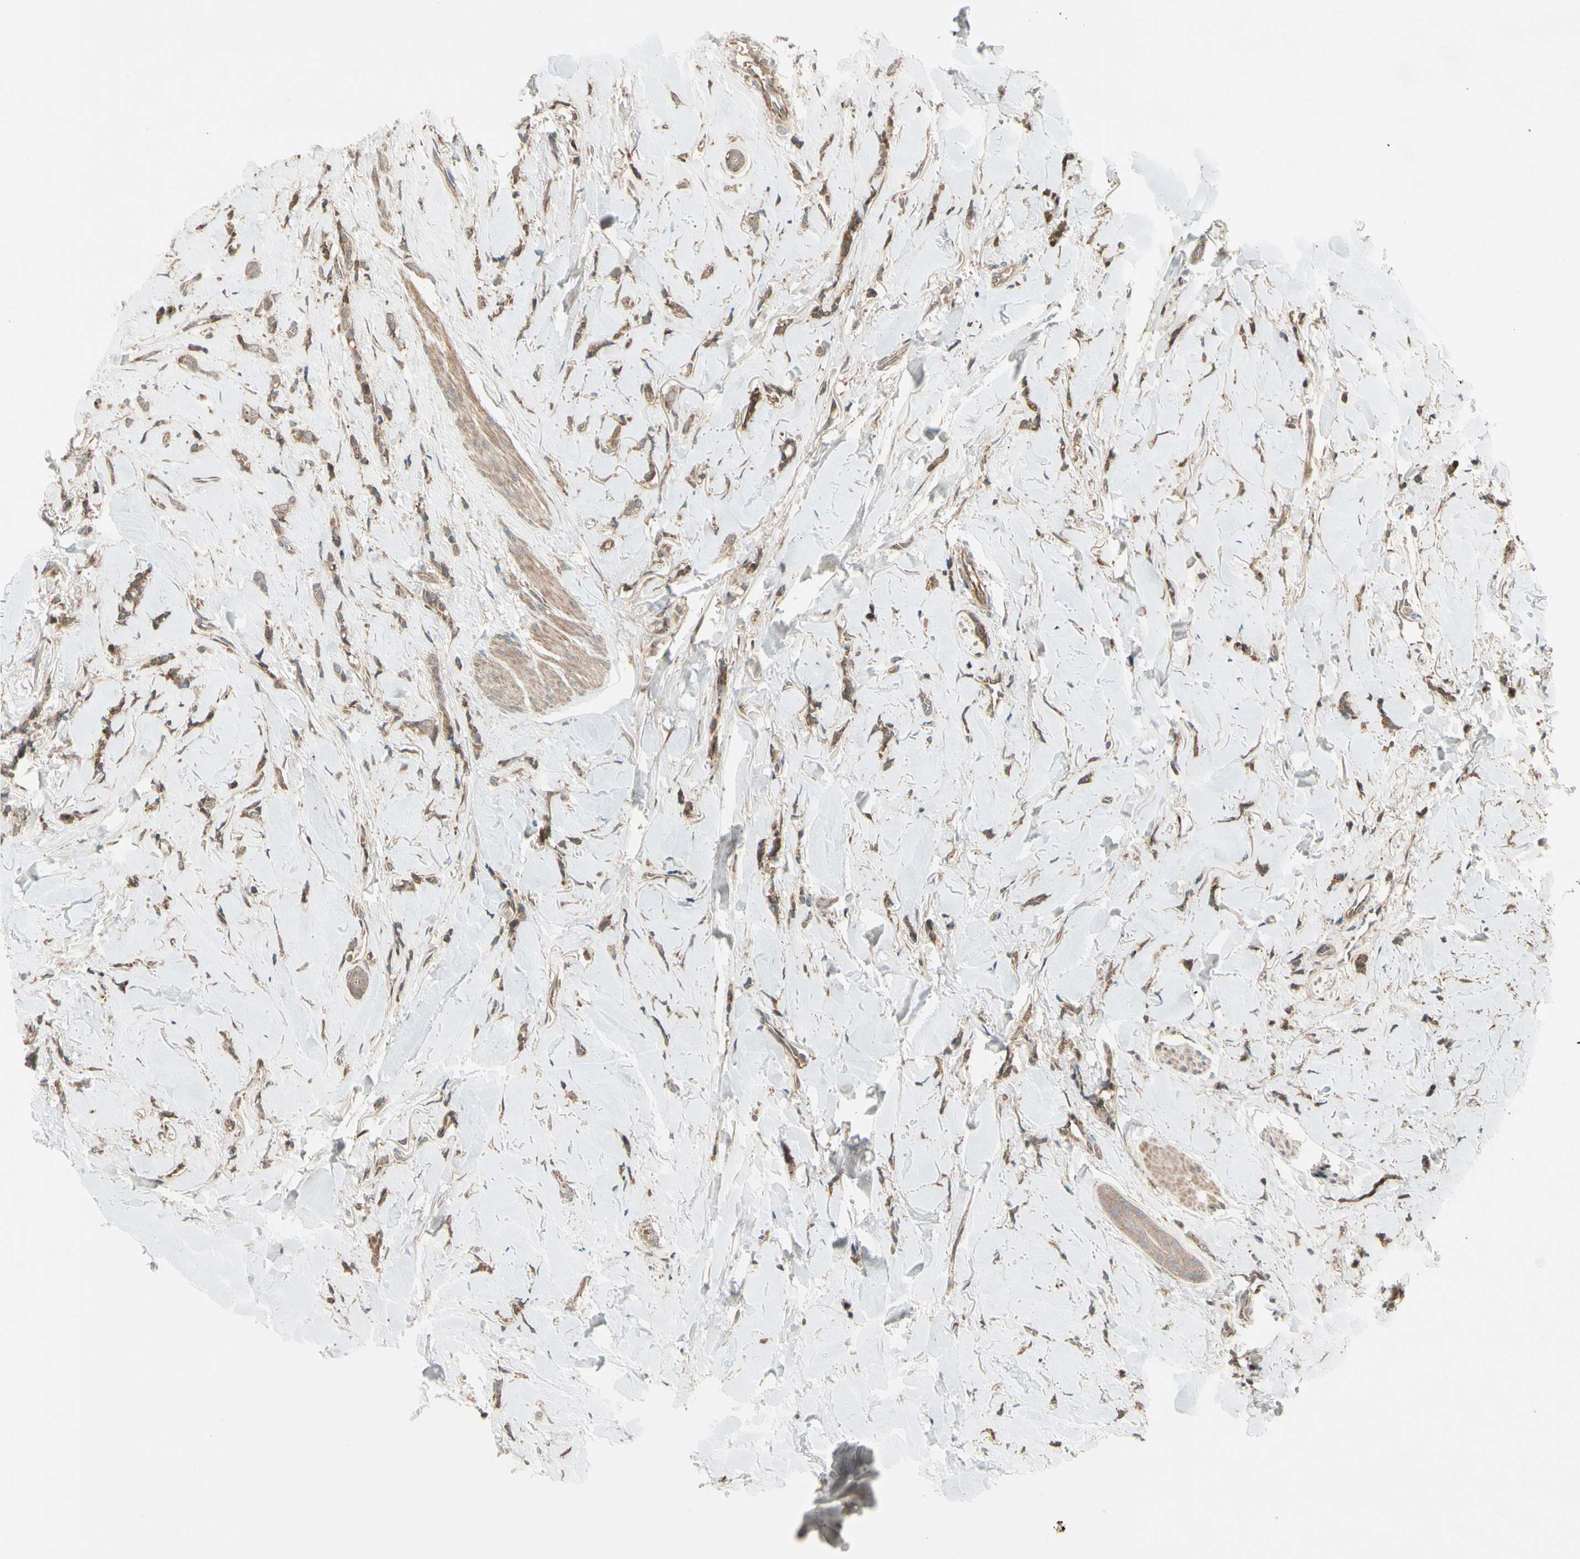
{"staining": {"intensity": "weak", "quantity": ">75%", "location": "cytoplasmic/membranous"}, "tissue": "breast cancer", "cell_type": "Tumor cells", "image_type": "cancer", "snomed": [{"axis": "morphology", "description": "Lobular carcinoma"}, {"axis": "topography", "description": "Skin"}, {"axis": "topography", "description": "Breast"}], "caption": "Breast cancer stained for a protein exhibits weak cytoplasmic/membranous positivity in tumor cells. The protein of interest is stained brown, and the nuclei are stained in blue (DAB IHC with brightfield microscopy, high magnification).", "gene": "ACVR1C", "patient": {"sex": "female", "age": 46}}